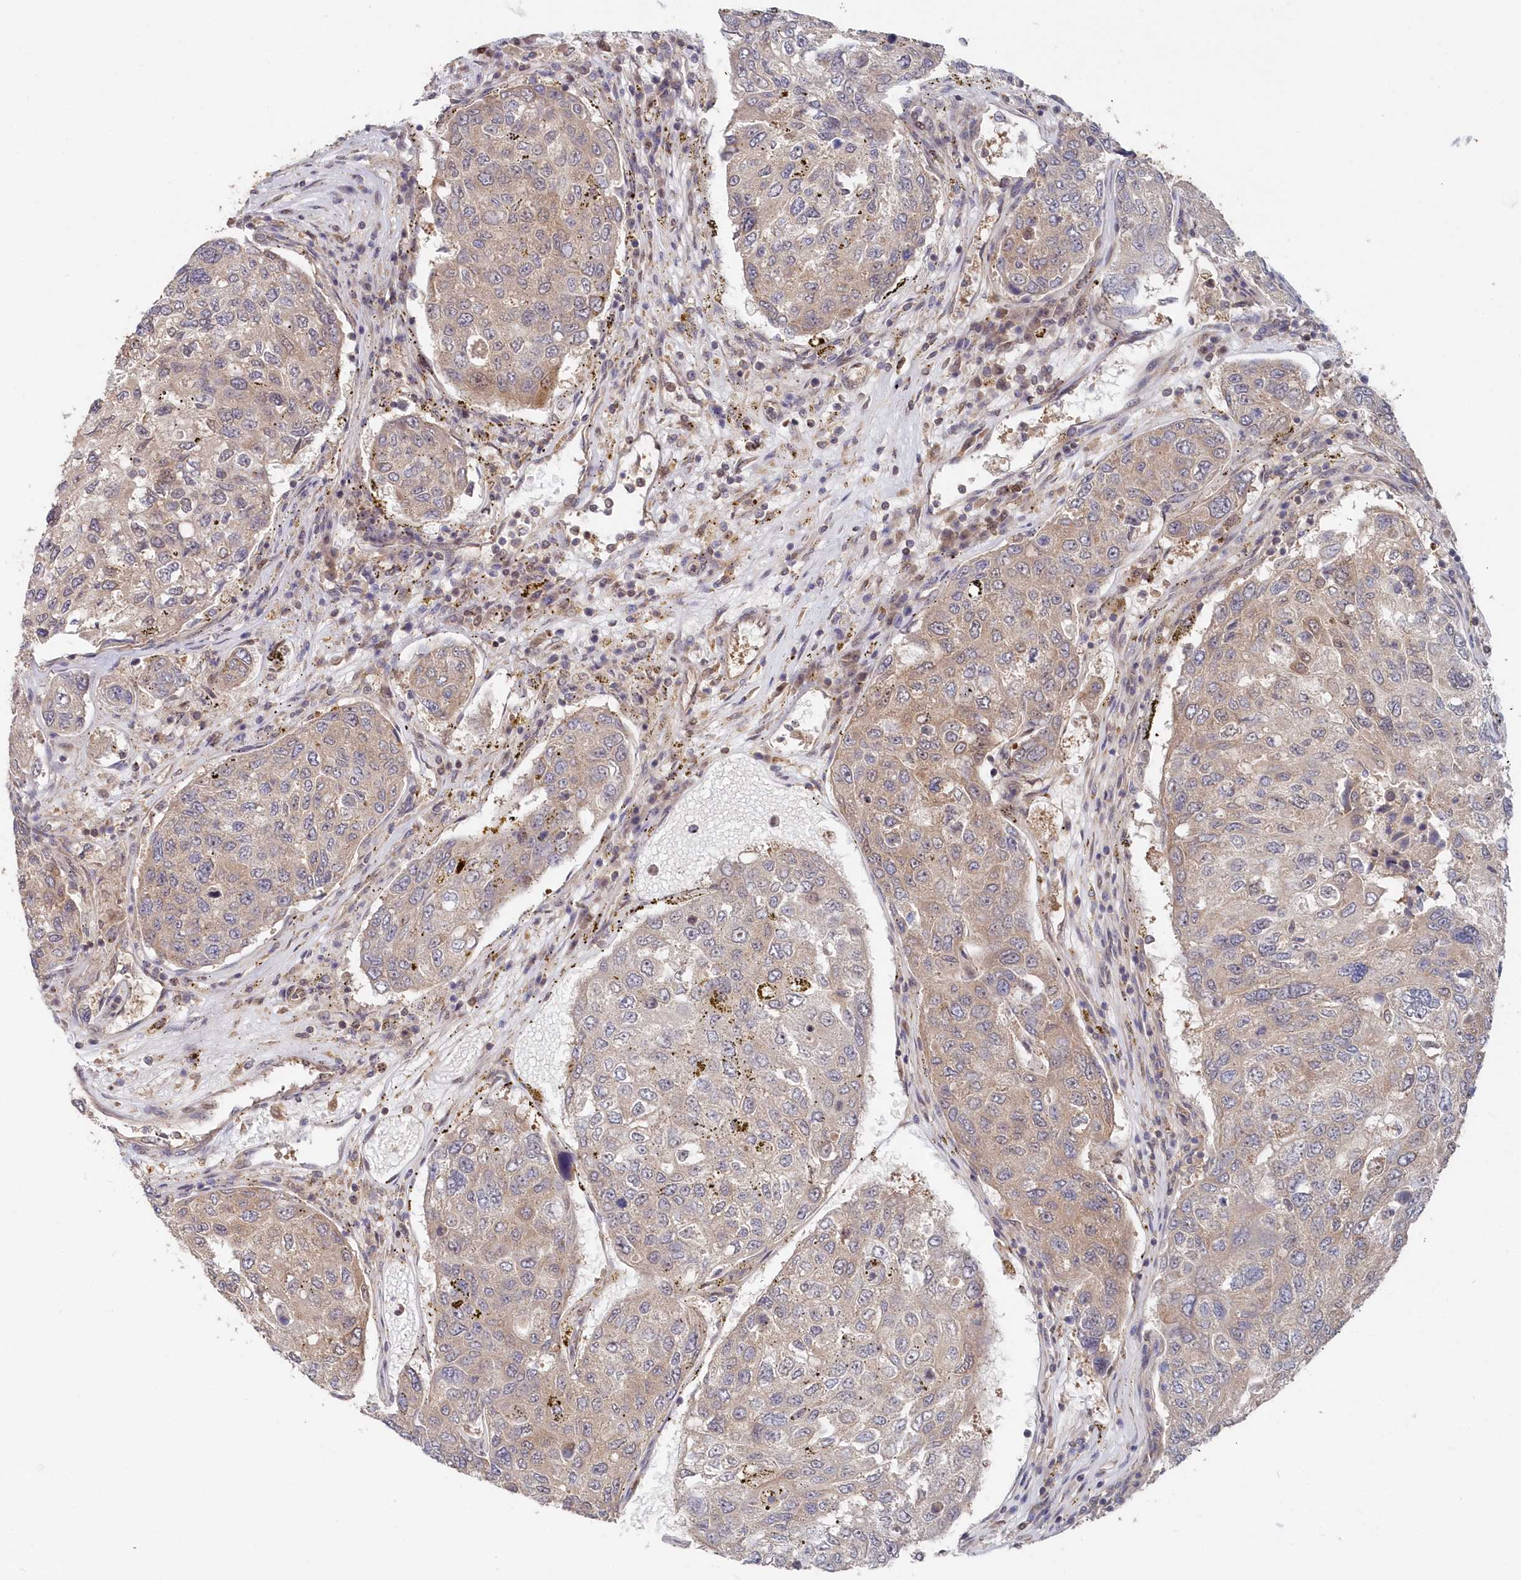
{"staining": {"intensity": "weak", "quantity": "<25%", "location": "cytoplasmic/membranous"}, "tissue": "urothelial cancer", "cell_type": "Tumor cells", "image_type": "cancer", "snomed": [{"axis": "morphology", "description": "Urothelial carcinoma, High grade"}, {"axis": "topography", "description": "Lymph node"}, {"axis": "topography", "description": "Urinary bladder"}], "caption": "Immunohistochemistry of human high-grade urothelial carcinoma reveals no expression in tumor cells.", "gene": "ABHD14B", "patient": {"sex": "male", "age": 51}}